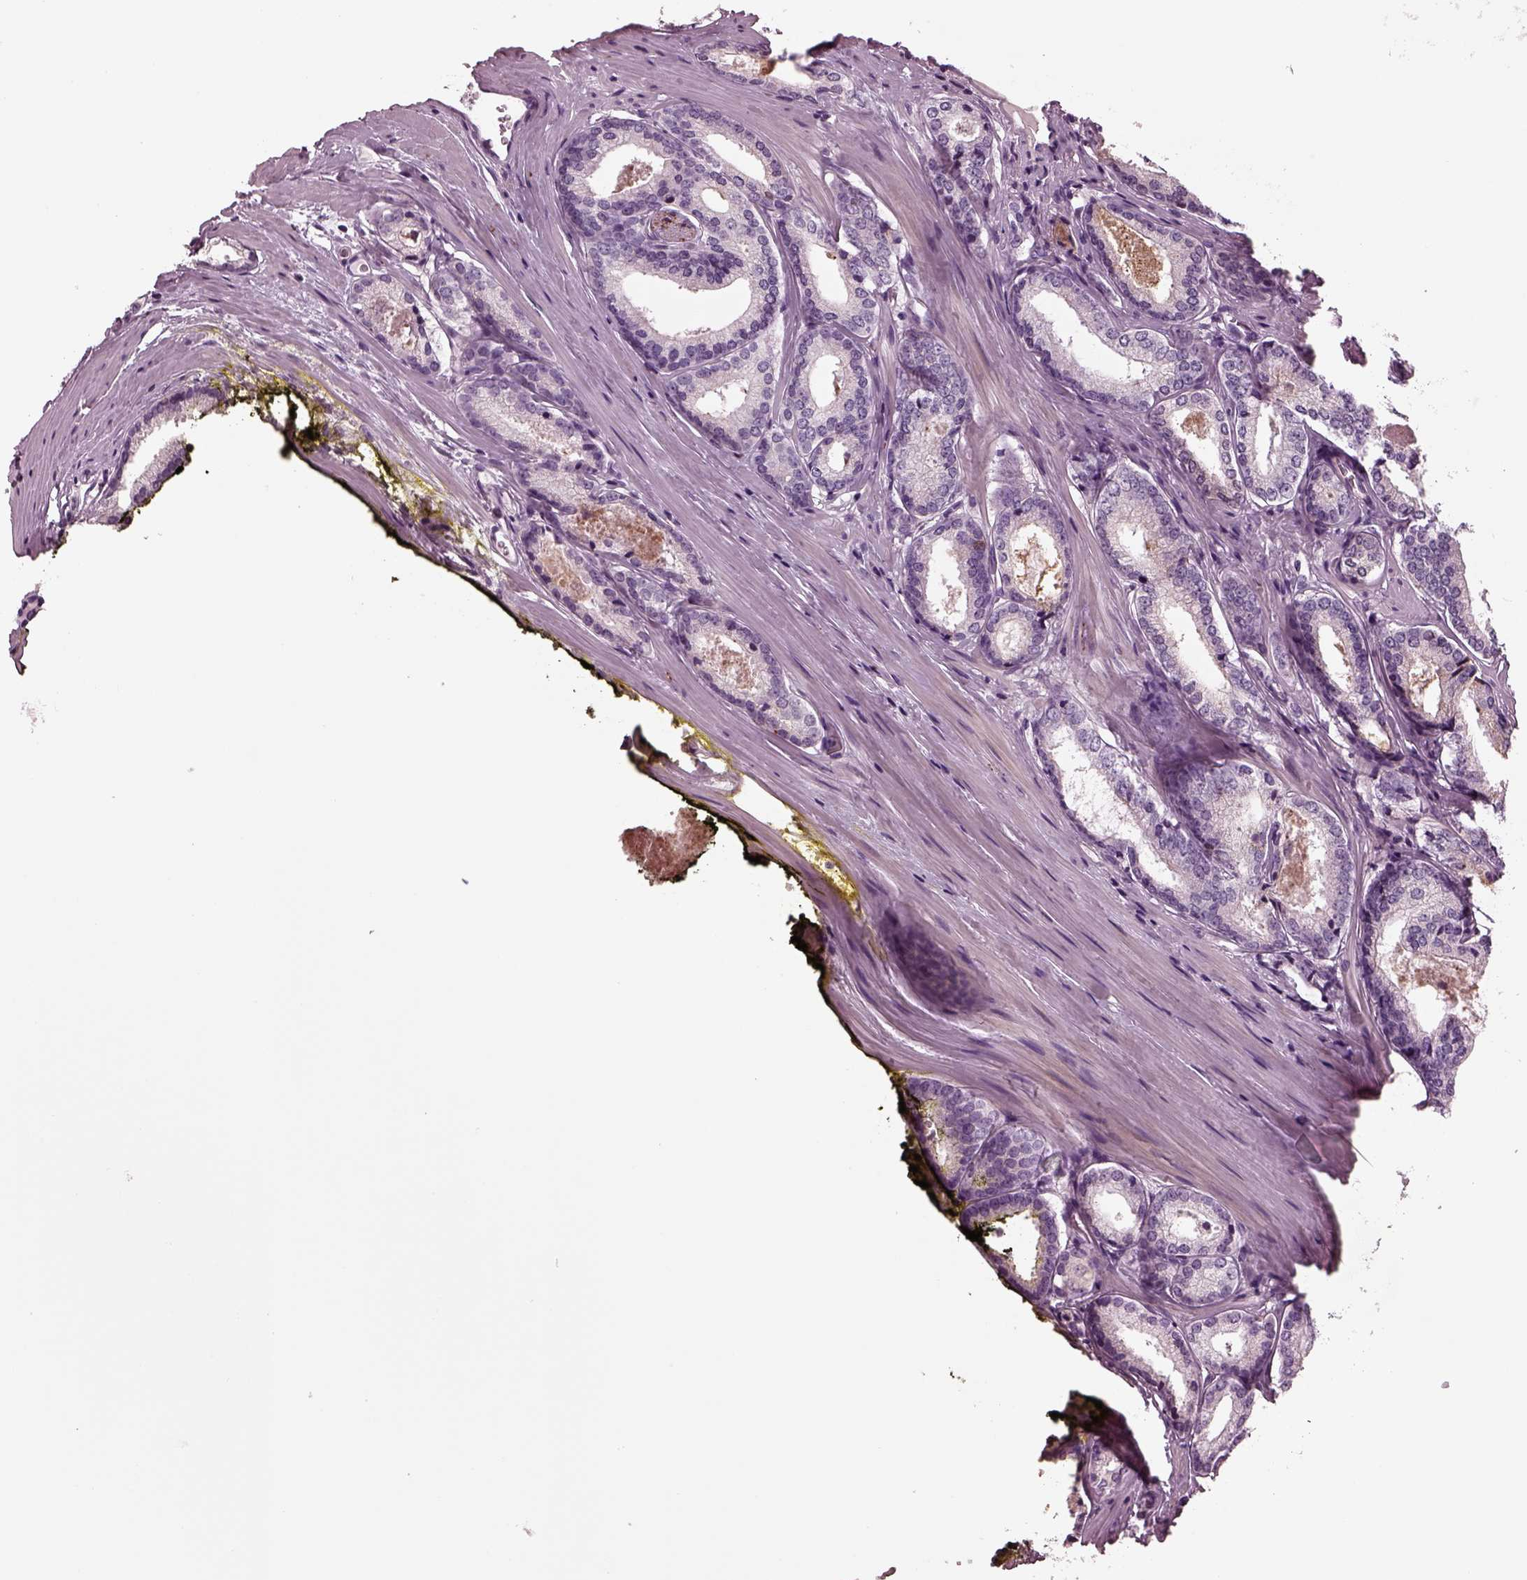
{"staining": {"intensity": "negative", "quantity": "none", "location": "none"}, "tissue": "prostate cancer", "cell_type": "Tumor cells", "image_type": "cancer", "snomed": [{"axis": "morphology", "description": "Adenocarcinoma, Low grade"}, {"axis": "topography", "description": "Prostate"}], "caption": "Tumor cells are negative for brown protein staining in prostate cancer (low-grade adenocarcinoma).", "gene": "GDF11", "patient": {"sex": "male", "age": 56}}